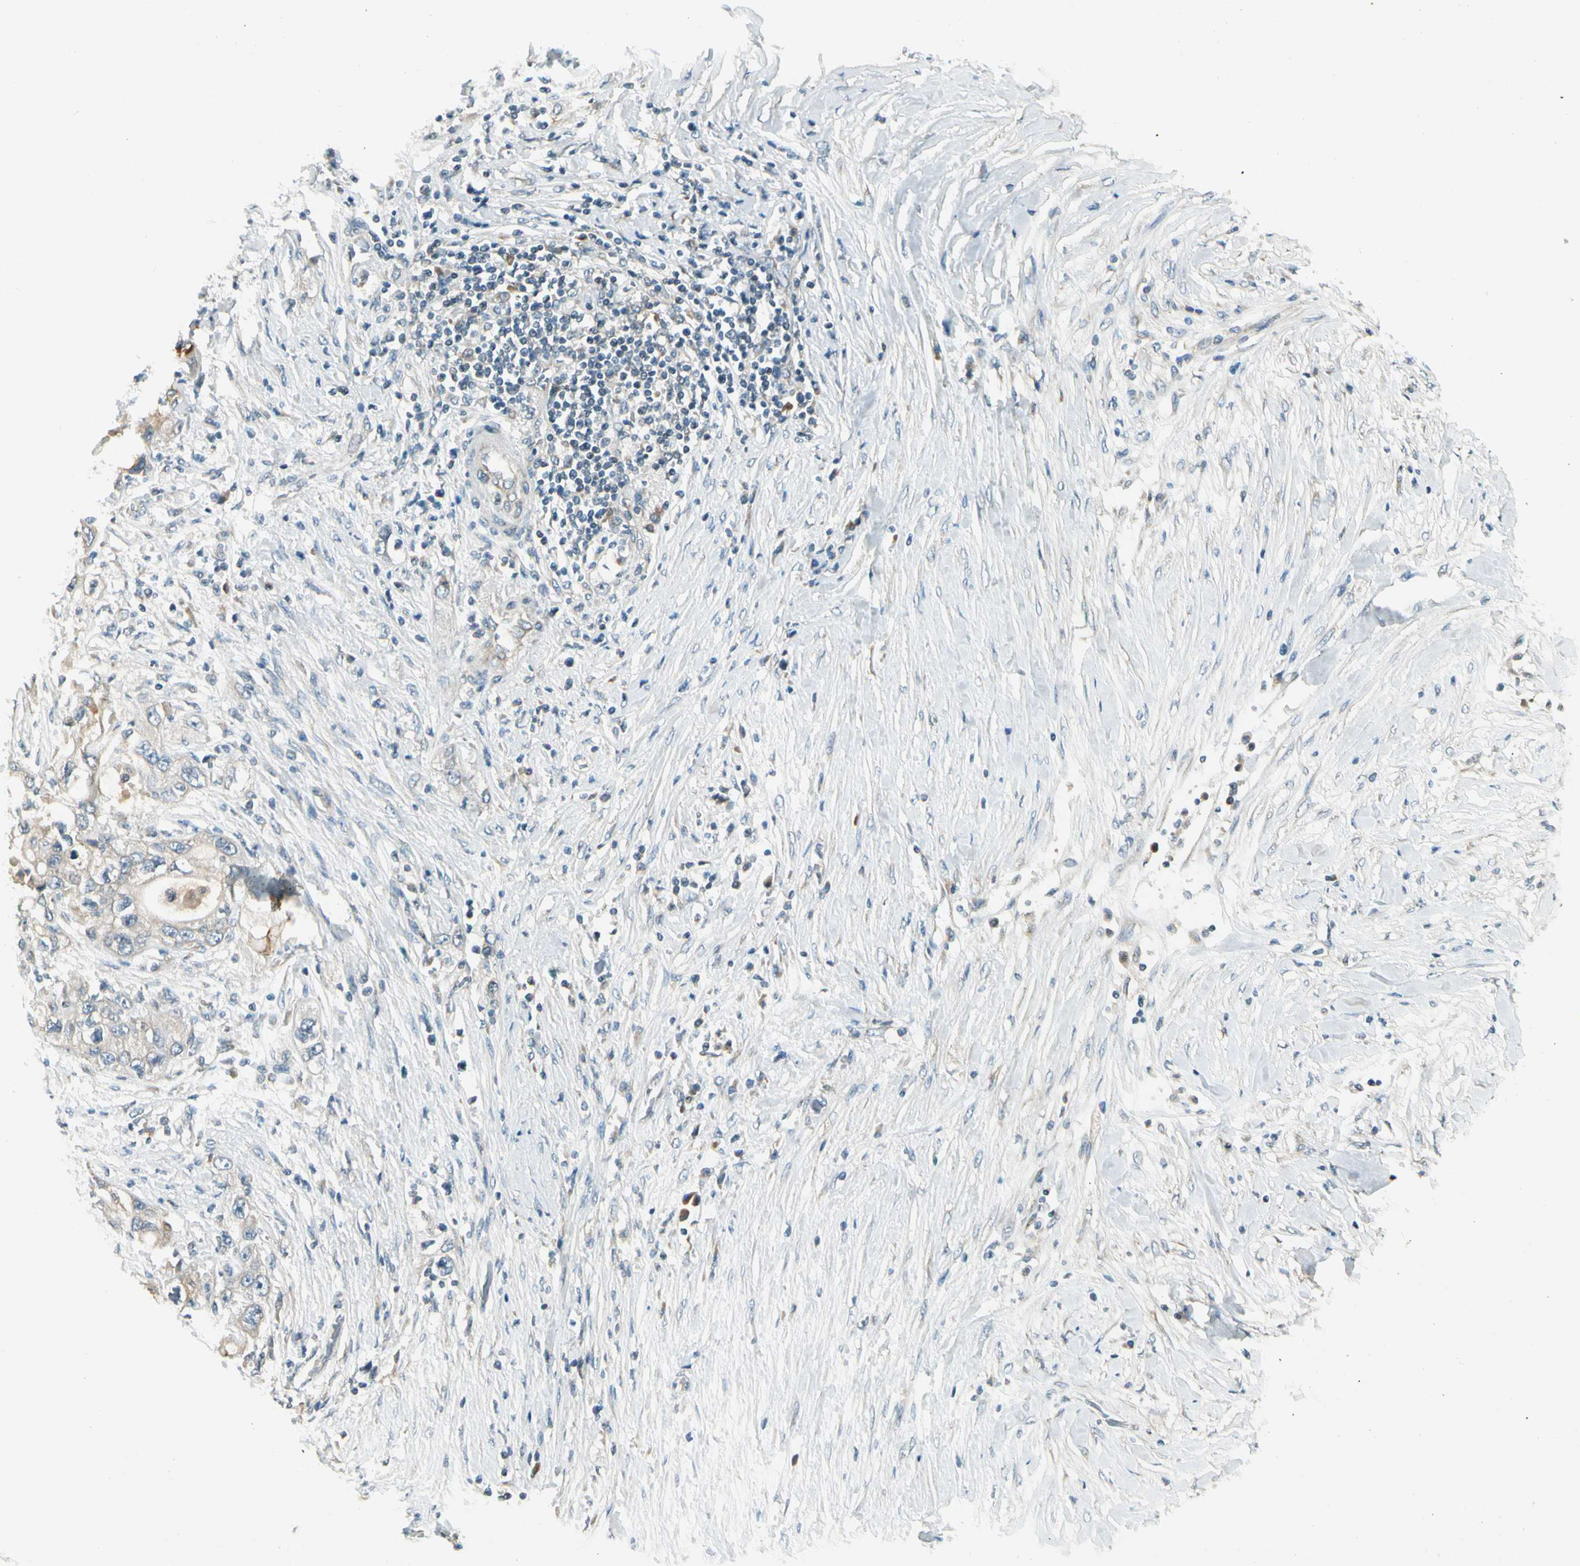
{"staining": {"intensity": "negative", "quantity": "none", "location": "none"}, "tissue": "pancreatic cancer", "cell_type": "Tumor cells", "image_type": "cancer", "snomed": [{"axis": "morphology", "description": "Adenocarcinoma, NOS"}, {"axis": "topography", "description": "Pancreas"}], "caption": "Adenocarcinoma (pancreatic) was stained to show a protein in brown. There is no significant expression in tumor cells.", "gene": "BNIP1", "patient": {"sex": "female", "age": 70}}